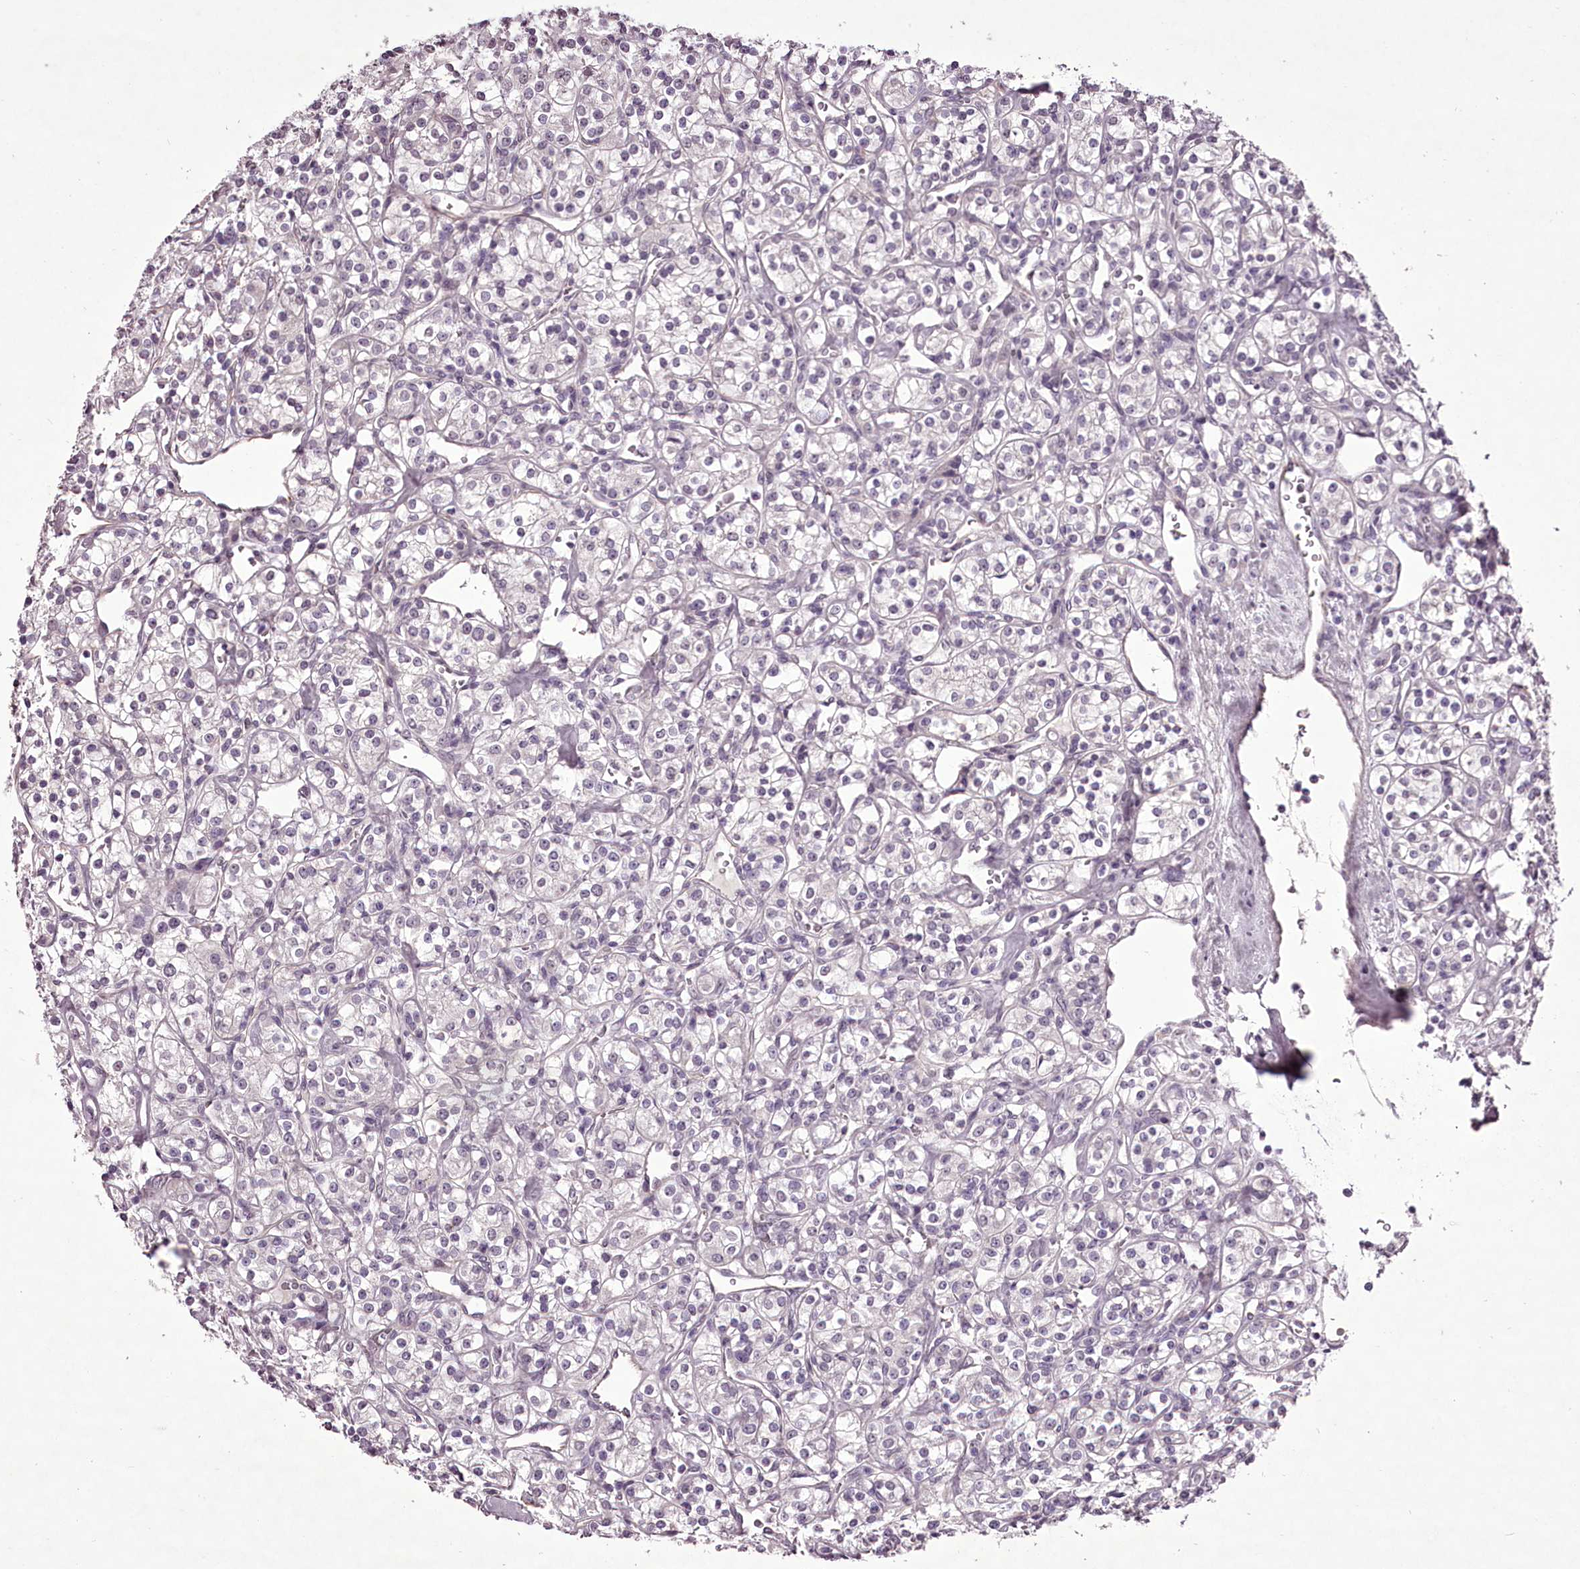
{"staining": {"intensity": "negative", "quantity": "none", "location": "none"}, "tissue": "renal cancer", "cell_type": "Tumor cells", "image_type": "cancer", "snomed": [{"axis": "morphology", "description": "Adenocarcinoma, NOS"}, {"axis": "topography", "description": "Kidney"}], "caption": "The IHC image has no significant staining in tumor cells of renal cancer tissue. The staining is performed using DAB brown chromogen with nuclei counter-stained in using hematoxylin.", "gene": "C1orf56", "patient": {"sex": "male", "age": 77}}